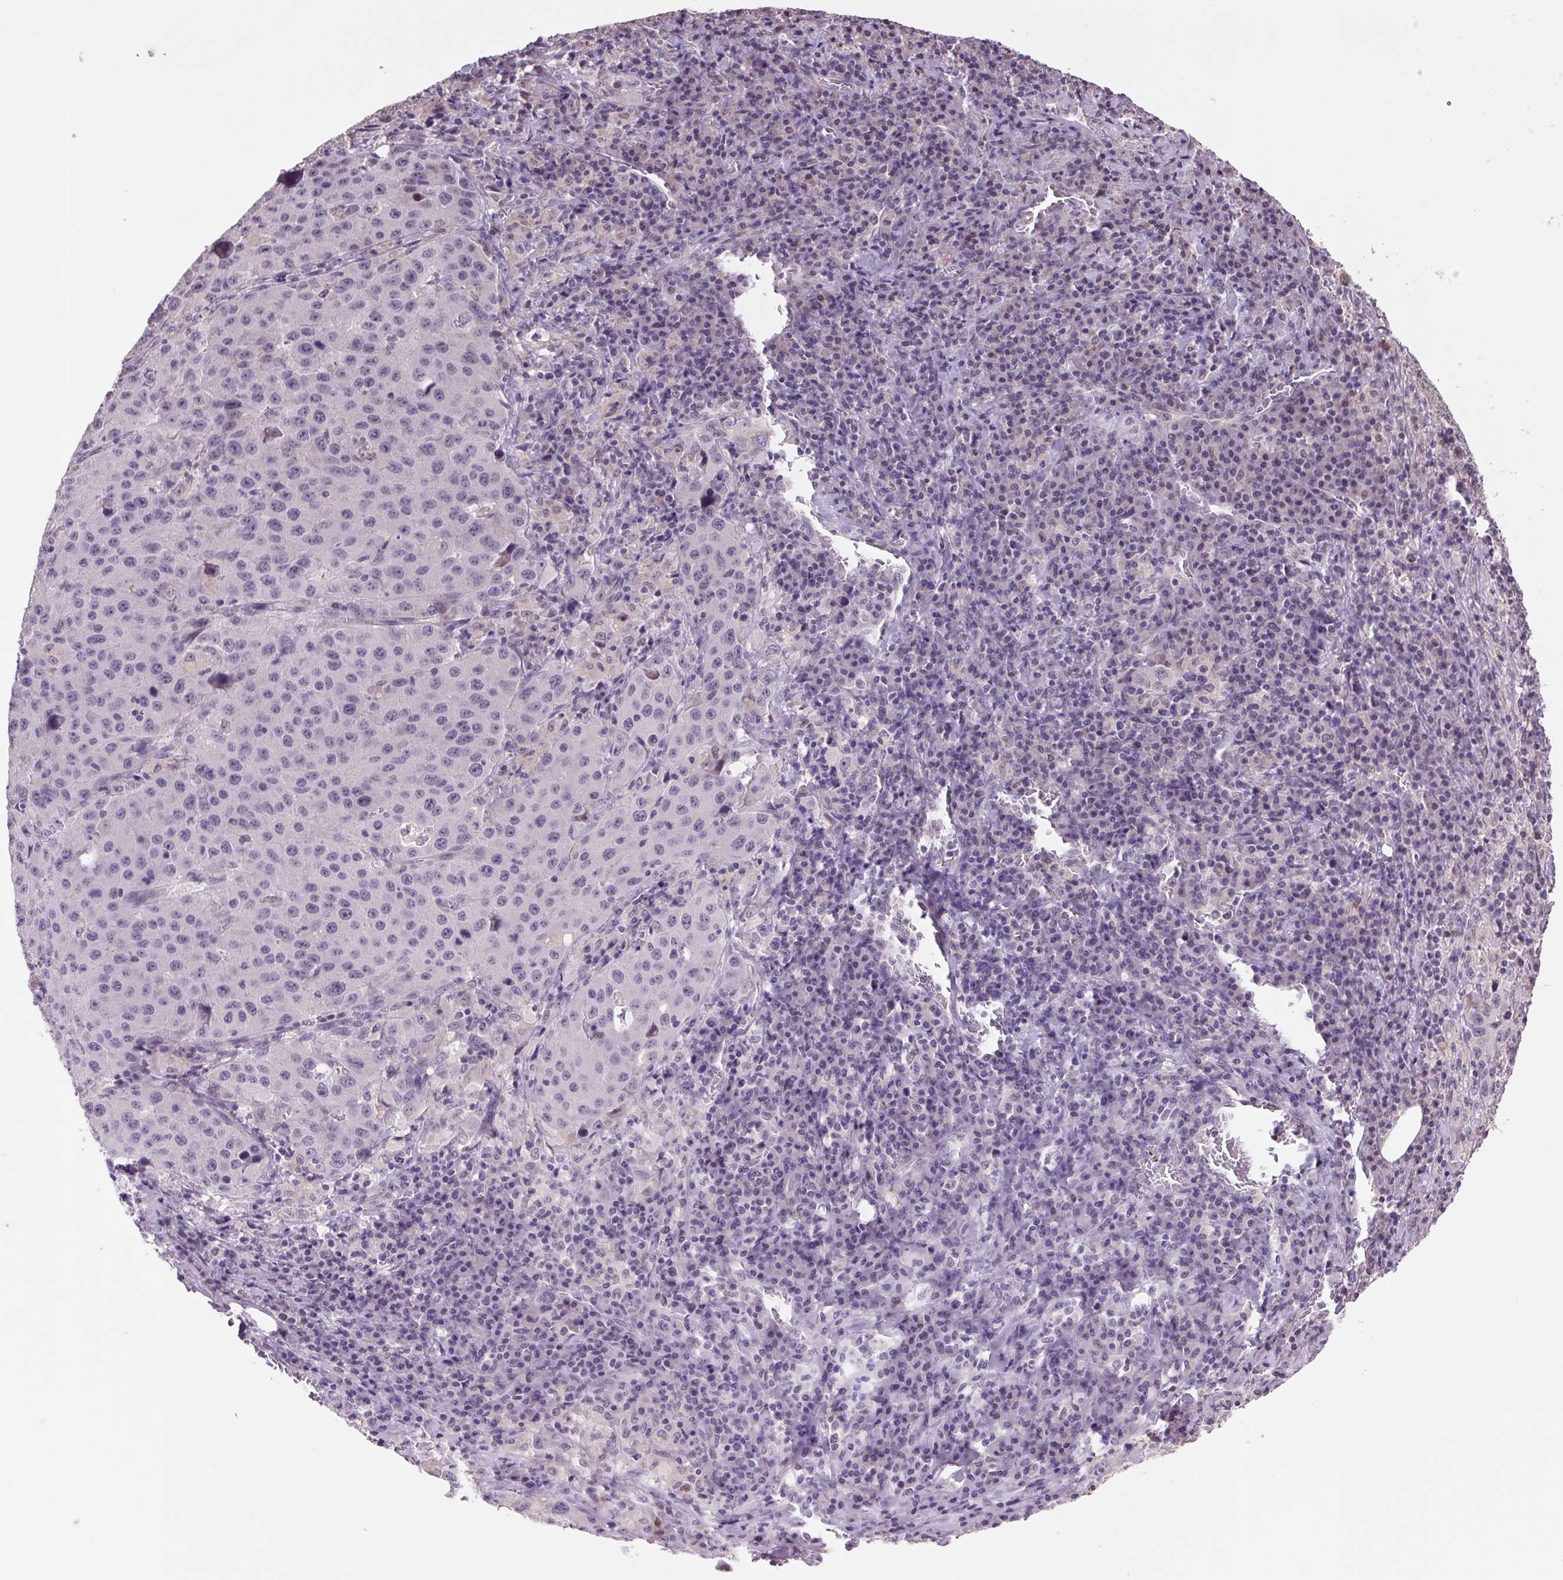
{"staining": {"intensity": "negative", "quantity": "none", "location": "none"}, "tissue": "stomach cancer", "cell_type": "Tumor cells", "image_type": "cancer", "snomed": [{"axis": "morphology", "description": "Adenocarcinoma, NOS"}, {"axis": "topography", "description": "Stomach"}], "caption": "Immunohistochemistry (IHC) histopathology image of stomach adenocarcinoma stained for a protein (brown), which demonstrates no positivity in tumor cells. (Immunohistochemistry (IHC), brightfield microscopy, high magnification).", "gene": "VWA3B", "patient": {"sex": "male", "age": 71}}